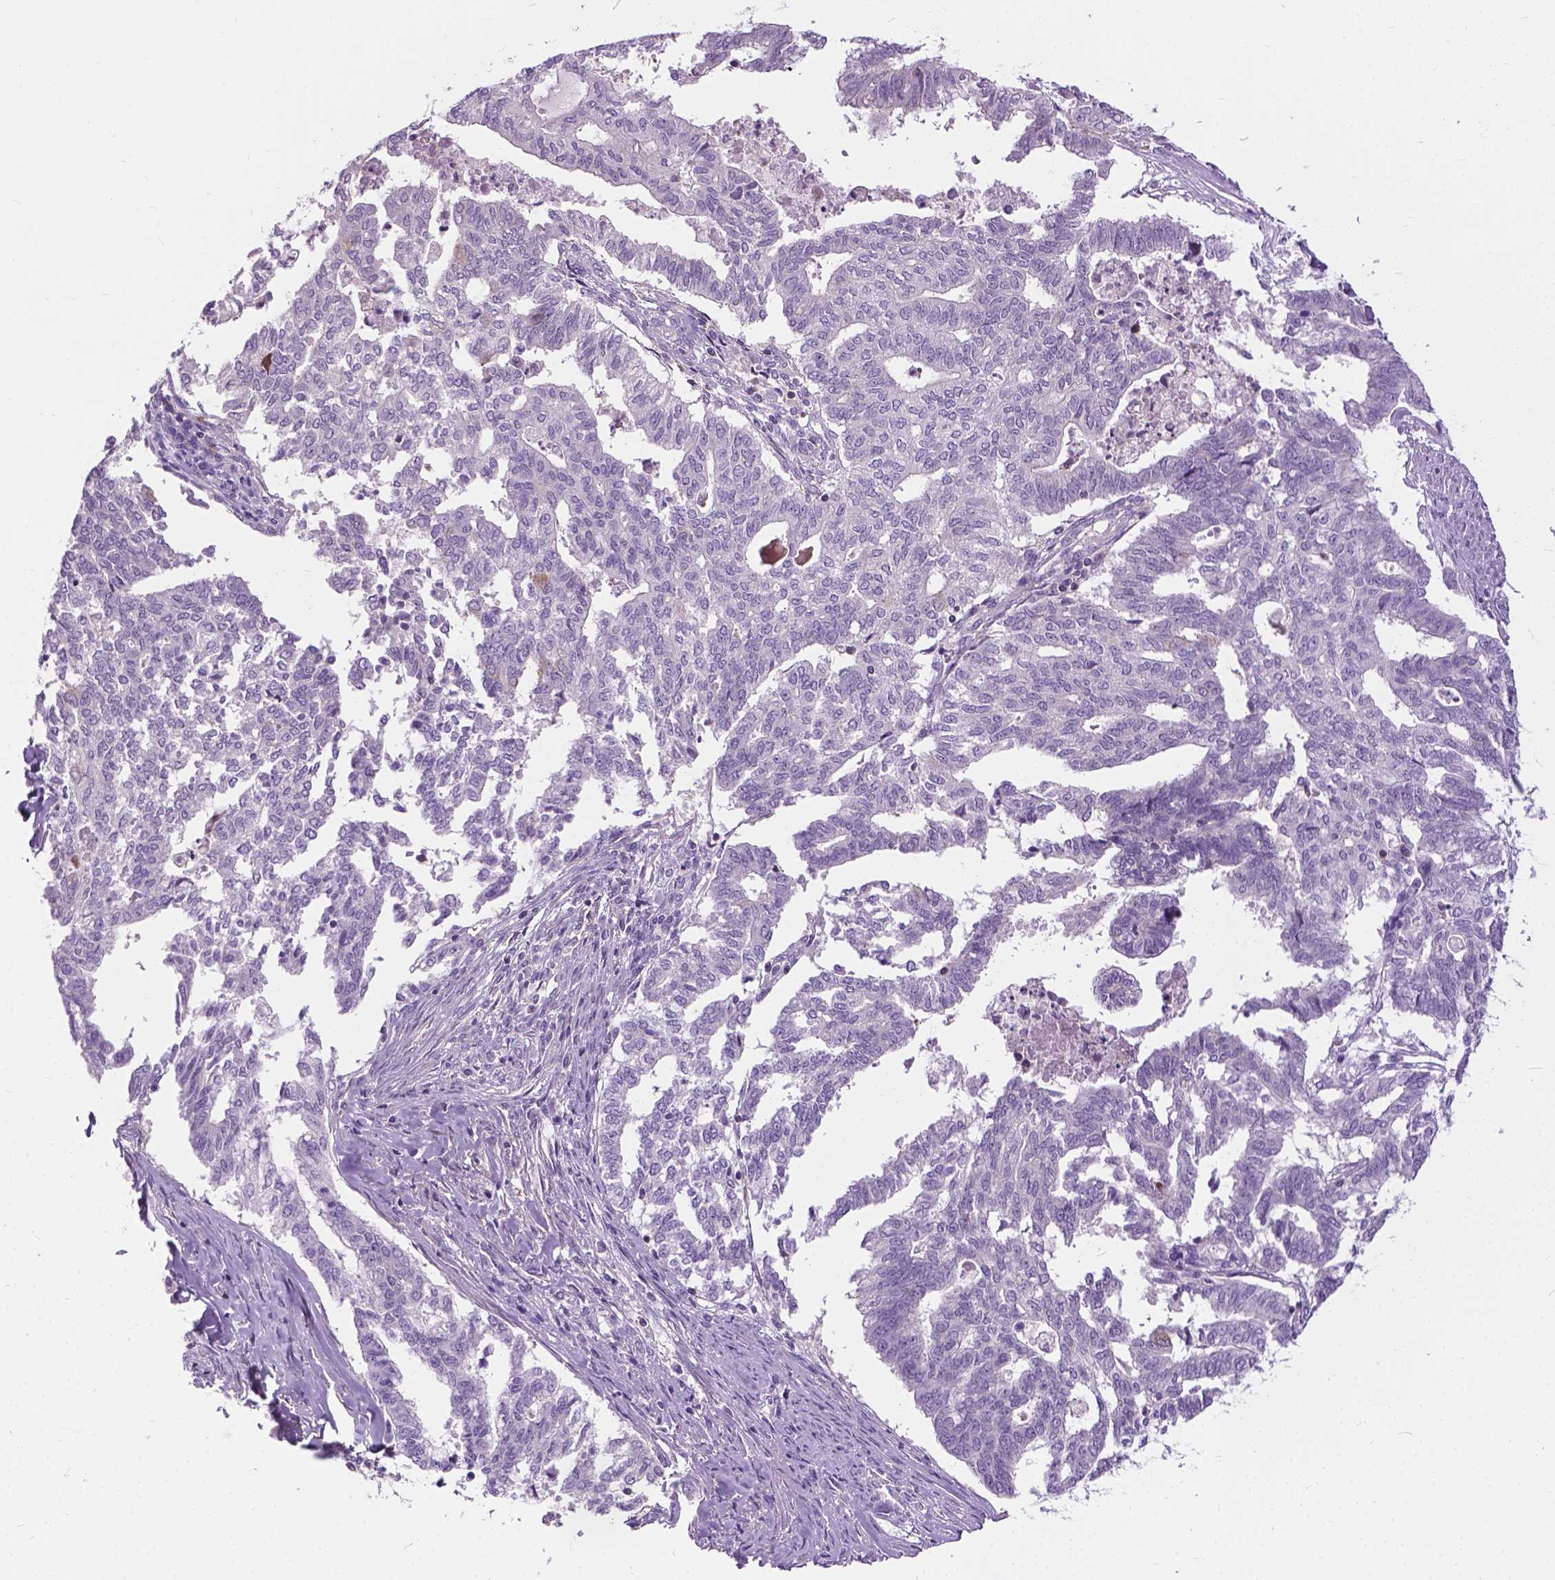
{"staining": {"intensity": "negative", "quantity": "none", "location": "none"}, "tissue": "endometrial cancer", "cell_type": "Tumor cells", "image_type": "cancer", "snomed": [{"axis": "morphology", "description": "Adenocarcinoma, NOS"}, {"axis": "topography", "description": "Endometrium"}], "caption": "IHC of endometrial cancer (adenocarcinoma) exhibits no positivity in tumor cells. (DAB immunohistochemistry (IHC) with hematoxylin counter stain).", "gene": "JAK3", "patient": {"sex": "female", "age": 79}}